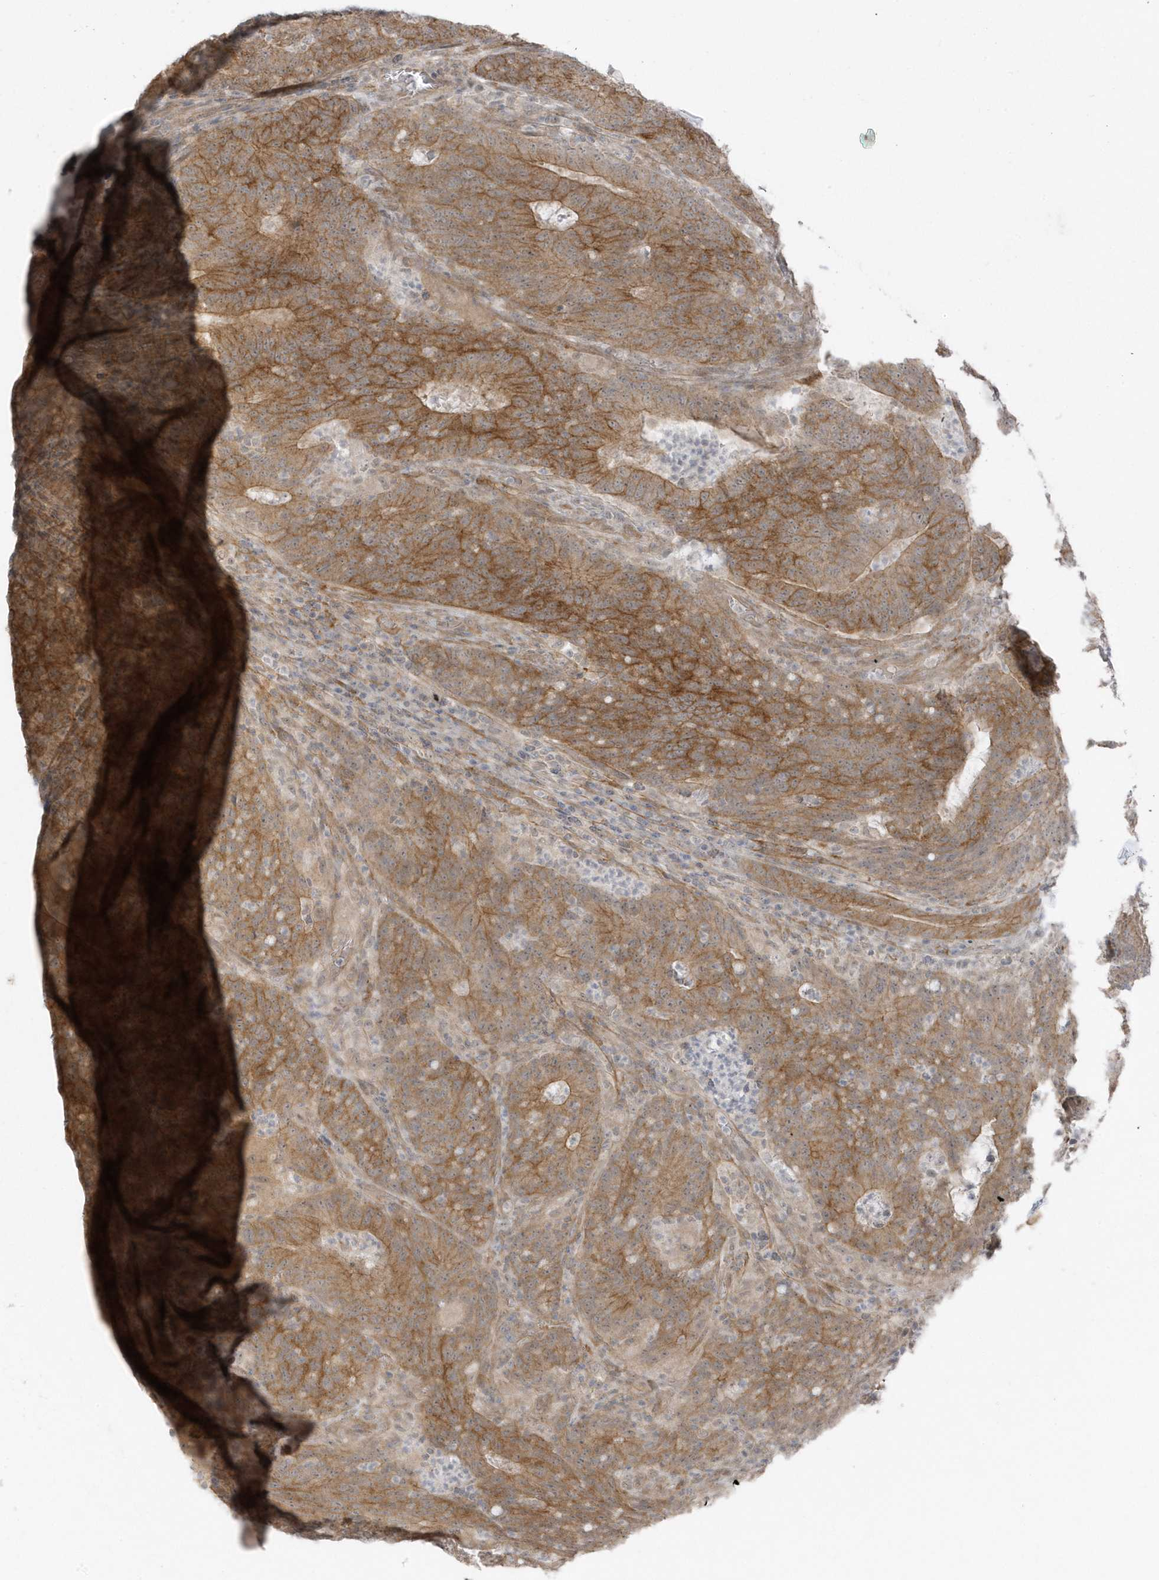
{"staining": {"intensity": "moderate", "quantity": ">75%", "location": "cytoplasmic/membranous"}, "tissue": "colorectal cancer", "cell_type": "Tumor cells", "image_type": "cancer", "snomed": [{"axis": "morphology", "description": "Normal tissue, NOS"}, {"axis": "morphology", "description": "Adenocarcinoma, NOS"}, {"axis": "topography", "description": "Colon"}], "caption": "Immunohistochemistry photomicrograph of neoplastic tissue: human adenocarcinoma (colorectal) stained using IHC reveals medium levels of moderate protein expression localized specifically in the cytoplasmic/membranous of tumor cells, appearing as a cytoplasmic/membranous brown color.", "gene": "PARD3B", "patient": {"sex": "female", "age": 75}}